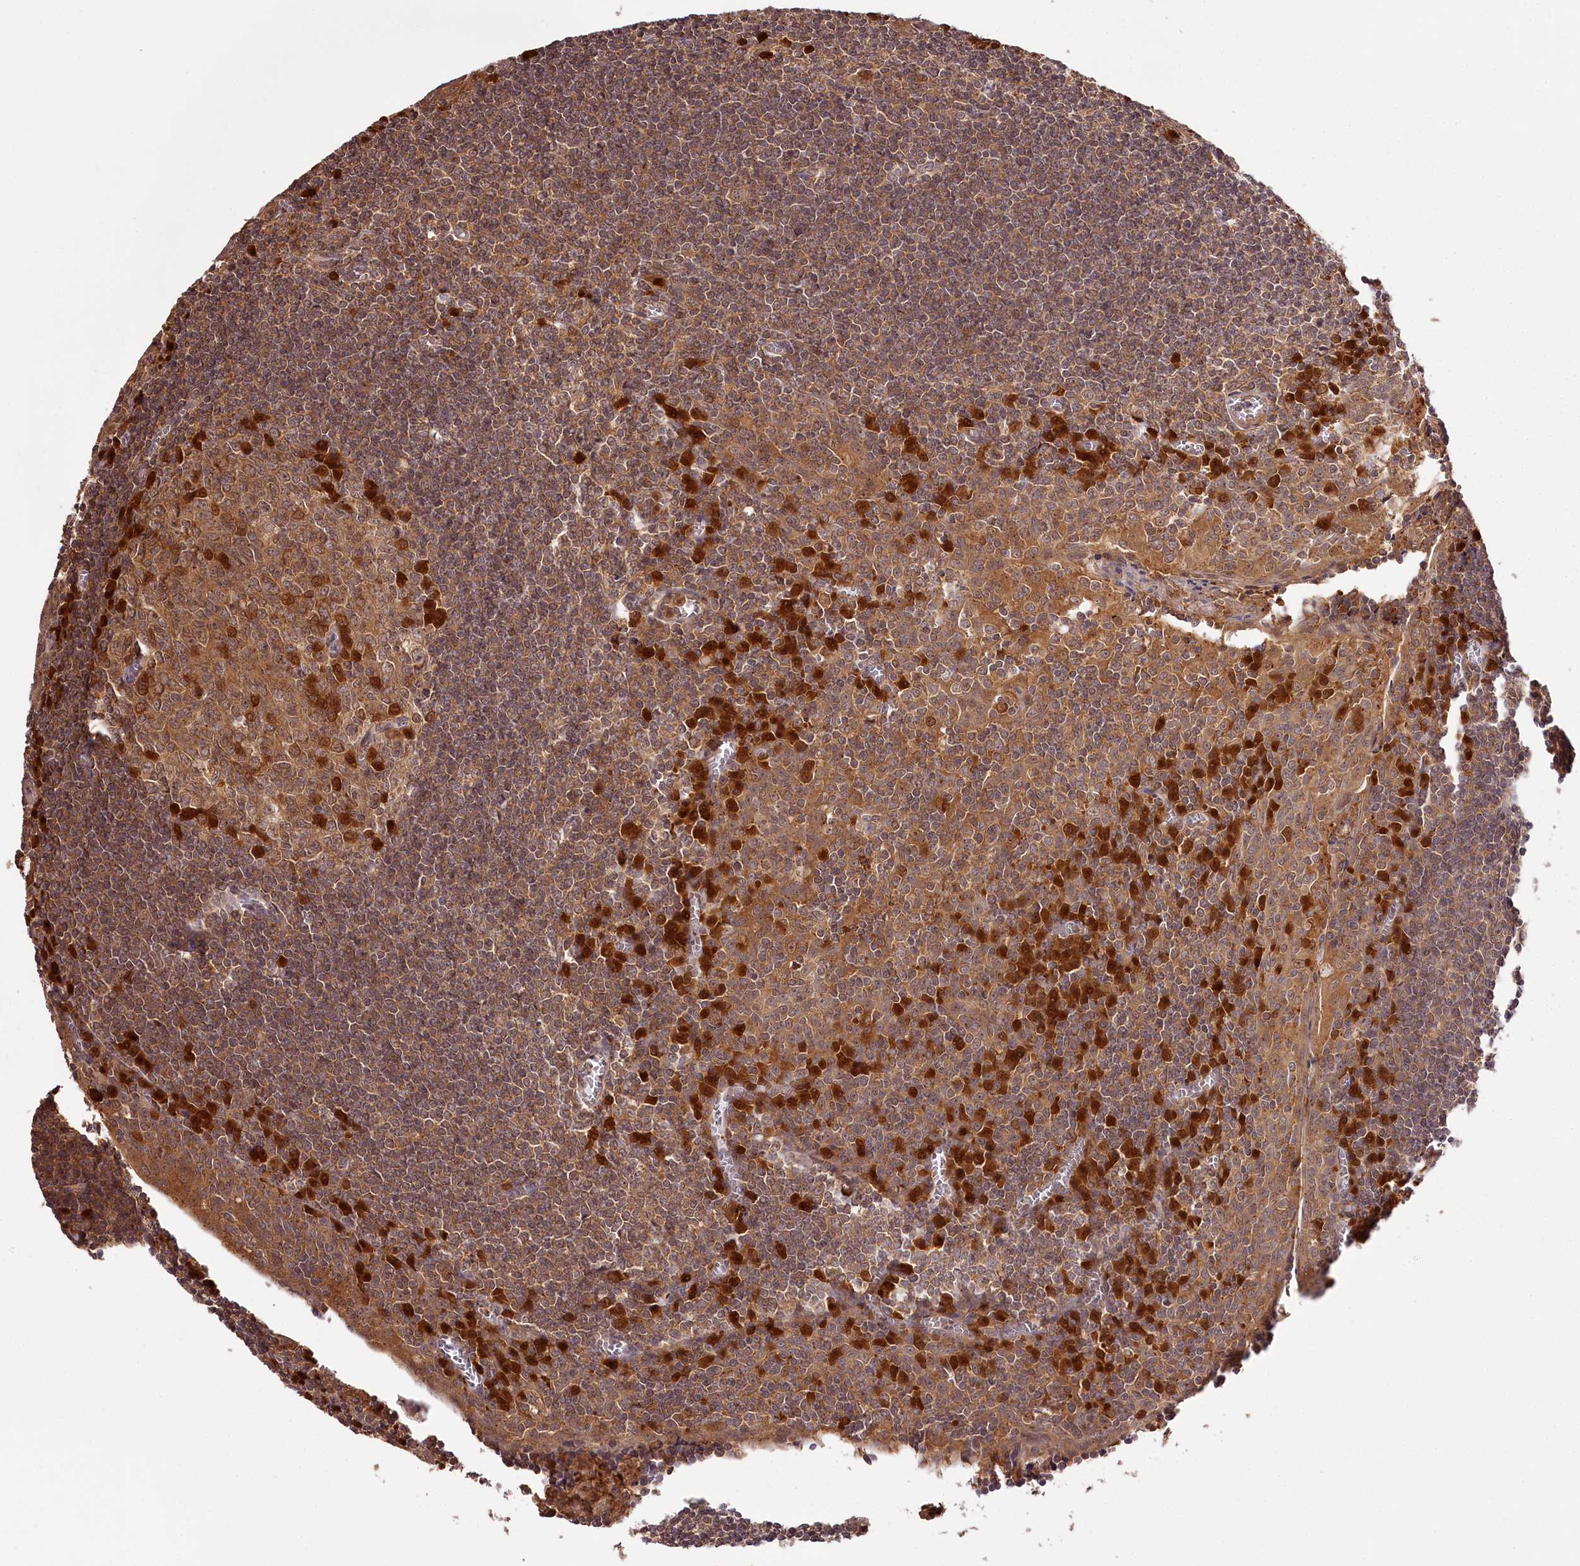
{"staining": {"intensity": "moderate", "quantity": ">75%", "location": "cytoplasmic/membranous"}, "tissue": "tonsil", "cell_type": "Germinal center cells", "image_type": "normal", "snomed": [{"axis": "morphology", "description": "Normal tissue, NOS"}, {"axis": "topography", "description": "Tonsil"}], "caption": "Tonsil stained for a protein reveals moderate cytoplasmic/membranous positivity in germinal center cells. Nuclei are stained in blue.", "gene": "TTC12", "patient": {"sex": "male", "age": 27}}